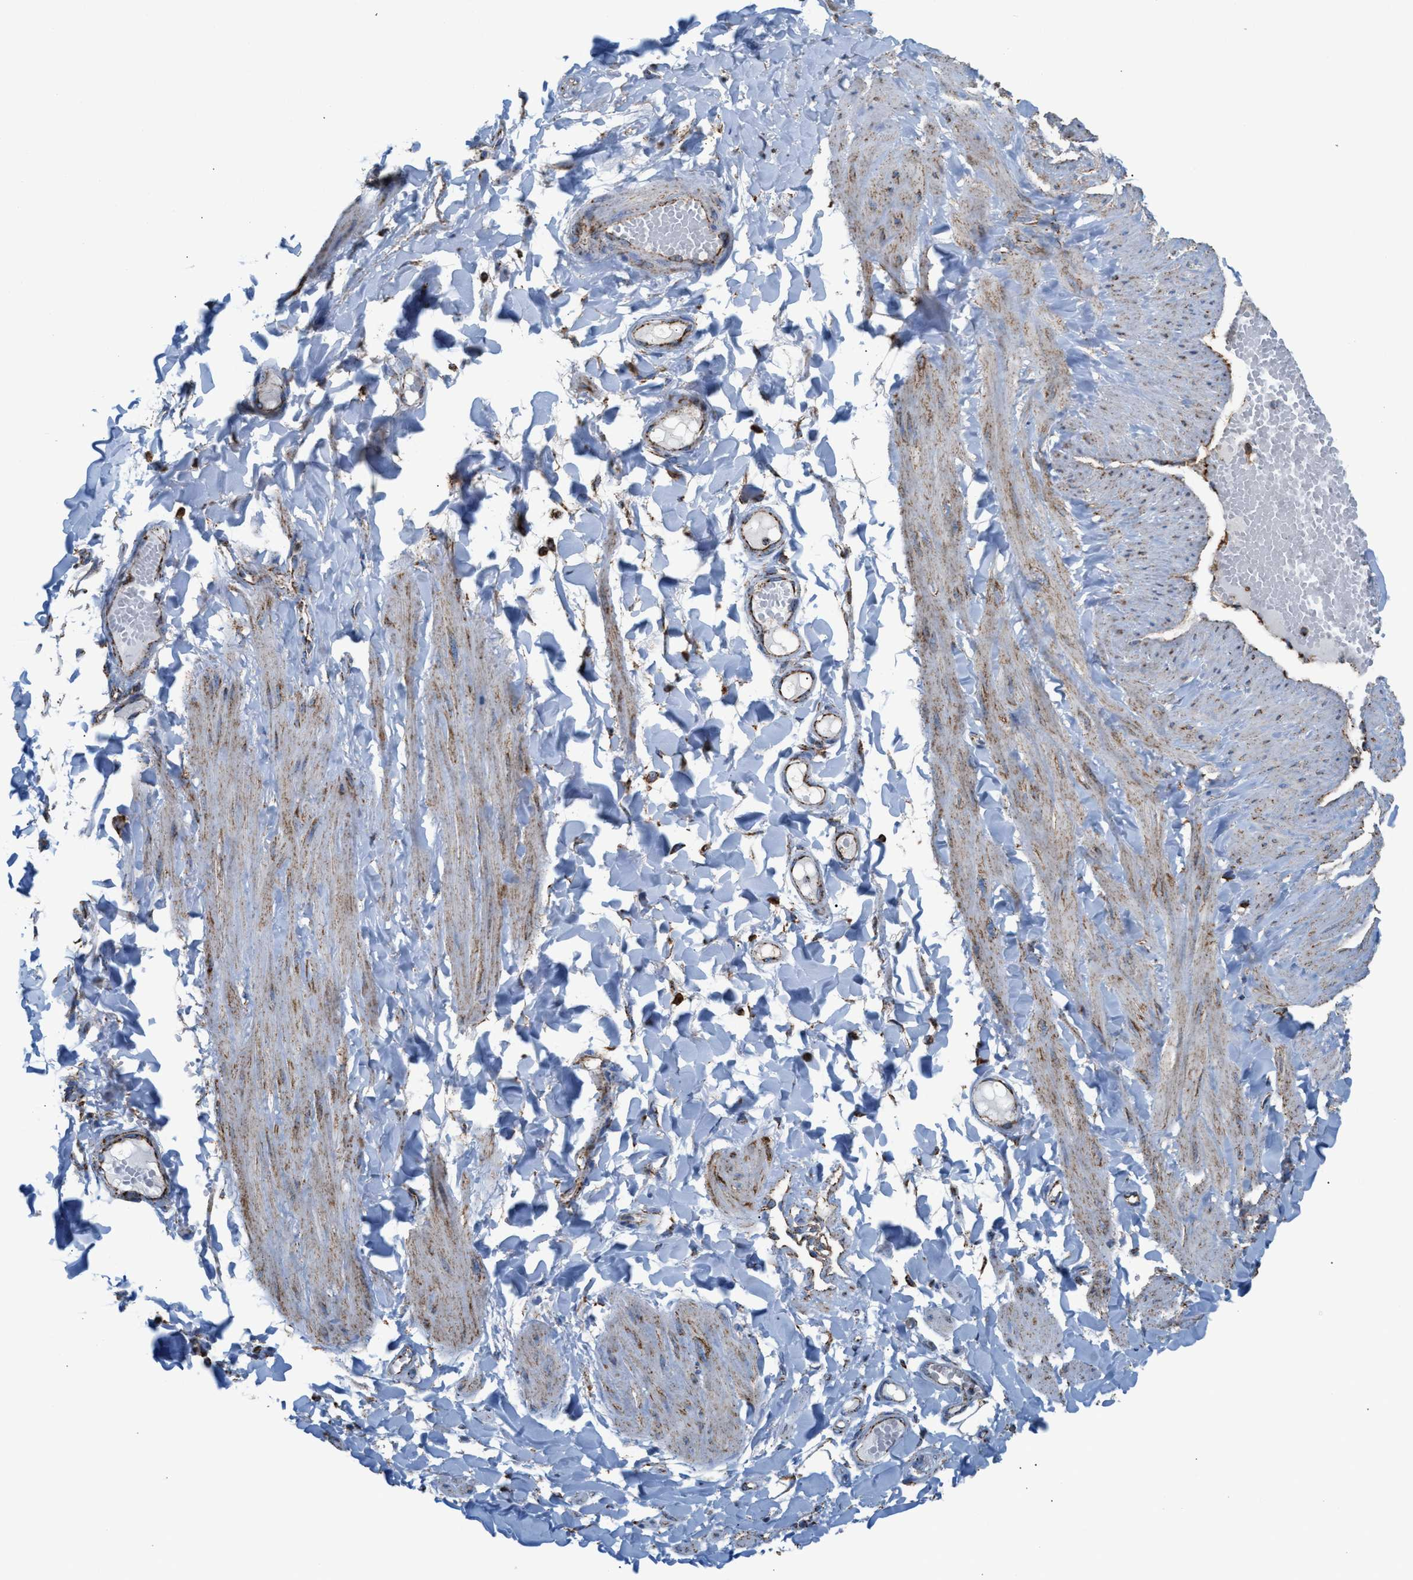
{"staining": {"intensity": "strong", "quantity": ">75%", "location": "cytoplasmic/membranous"}, "tissue": "adipose tissue", "cell_type": "Adipocytes", "image_type": "normal", "snomed": [{"axis": "morphology", "description": "Normal tissue, NOS"}, {"axis": "topography", "description": "Adipose tissue"}, {"axis": "topography", "description": "Vascular tissue"}, {"axis": "topography", "description": "Peripheral nerve tissue"}], "caption": "Benign adipose tissue exhibits strong cytoplasmic/membranous expression in about >75% of adipocytes The protein is stained brown, and the nuclei are stained in blue (DAB IHC with brightfield microscopy, high magnification)..", "gene": "ECHS1", "patient": {"sex": "male", "age": 25}}